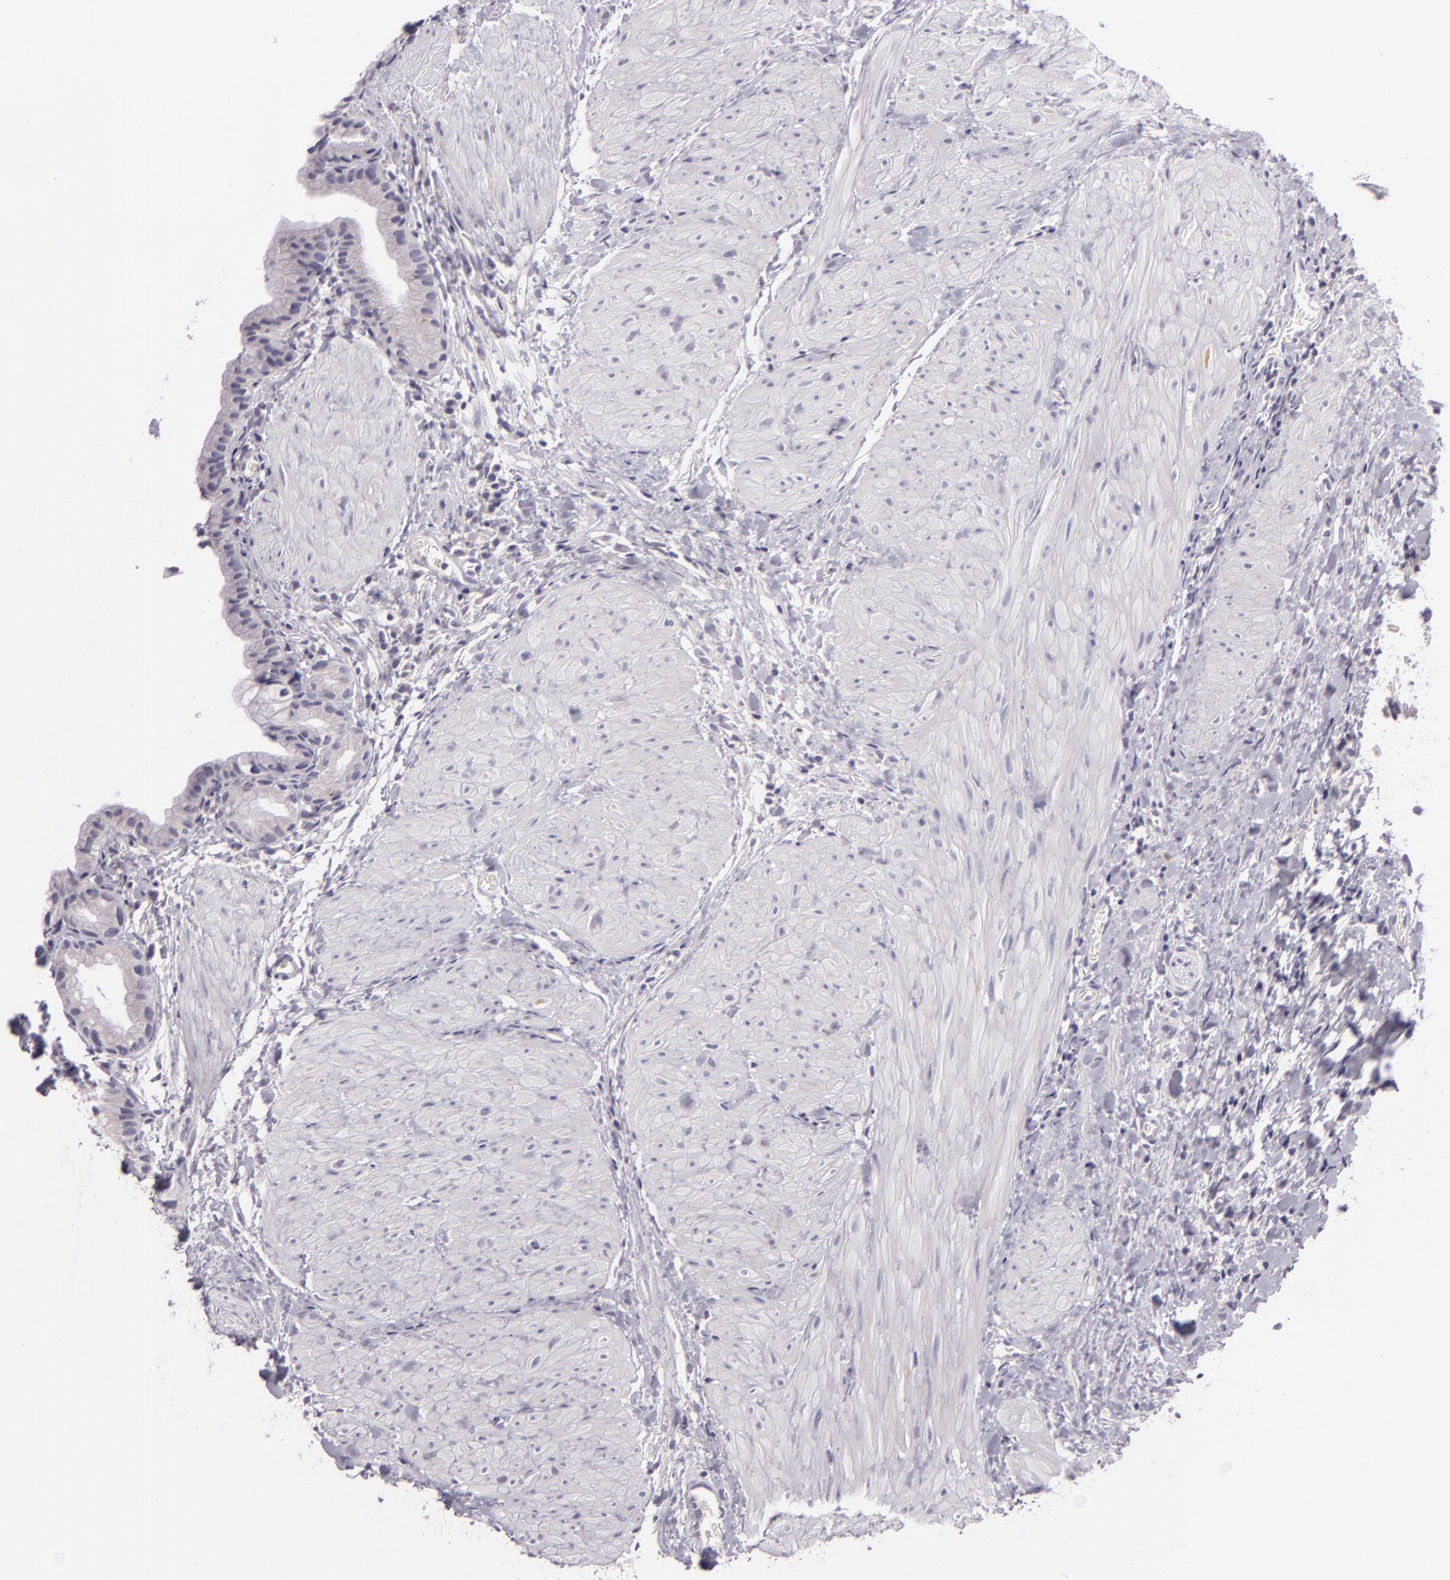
{"staining": {"intensity": "moderate", "quantity": "<25%", "location": "cytoplasmic/membranous"}, "tissue": "gallbladder", "cell_type": "Glandular cells", "image_type": "normal", "snomed": [{"axis": "morphology", "description": "Normal tissue, NOS"}, {"axis": "morphology", "description": "Inflammation, NOS"}, {"axis": "topography", "description": "Gallbladder"}], "caption": "A brown stain shows moderate cytoplasmic/membranous expression of a protein in glandular cells of unremarkable human gallbladder. Using DAB (3,3'-diaminobenzidine) (brown) and hematoxylin (blue) stains, captured at high magnification using brightfield microscopy.", "gene": "EGFL6", "patient": {"sex": "male", "age": 66}}